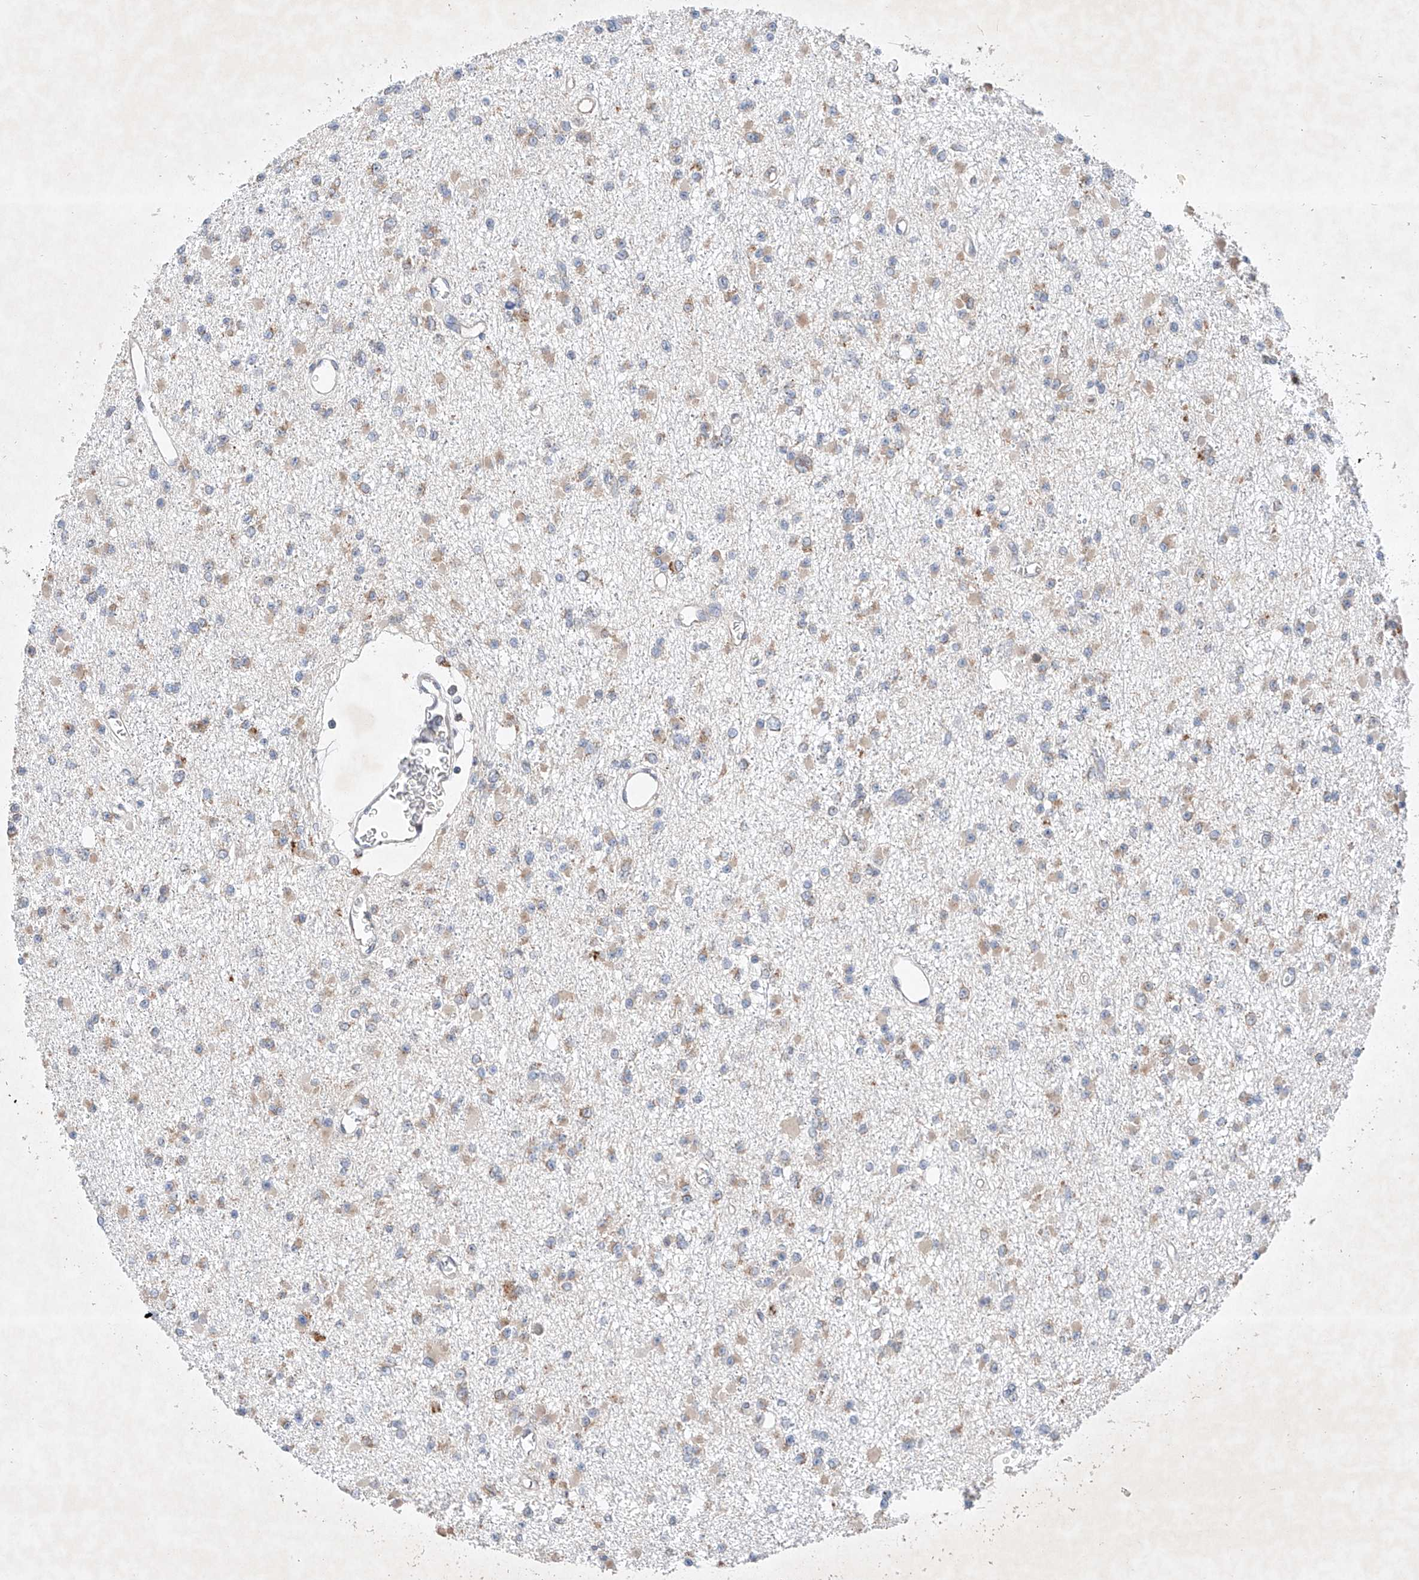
{"staining": {"intensity": "weak", "quantity": "25%-75%", "location": "cytoplasmic/membranous"}, "tissue": "glioma", "cell_type": "Tumor cells", "image_type": "cancer", "snomed": [{"axis": "morphology", "description": "Glioma, malignant, Low grade"}, {"axis": "topography", "description": "Brain"}], "caption": "The image shows immunohistochemical staining of malignant glioma (low-grade). There is weak cytoplasmic/membranous expression is appreciated in approximately 25%-75% of tumor cells. Using DAB (3,3'-diaminobenzidine) (brown) and hematoxylin (blue) stains, captured at high magnification using brightfield microscopy.", "gene": "FASTK", "patient": {"sex": "female", "age": 22}}